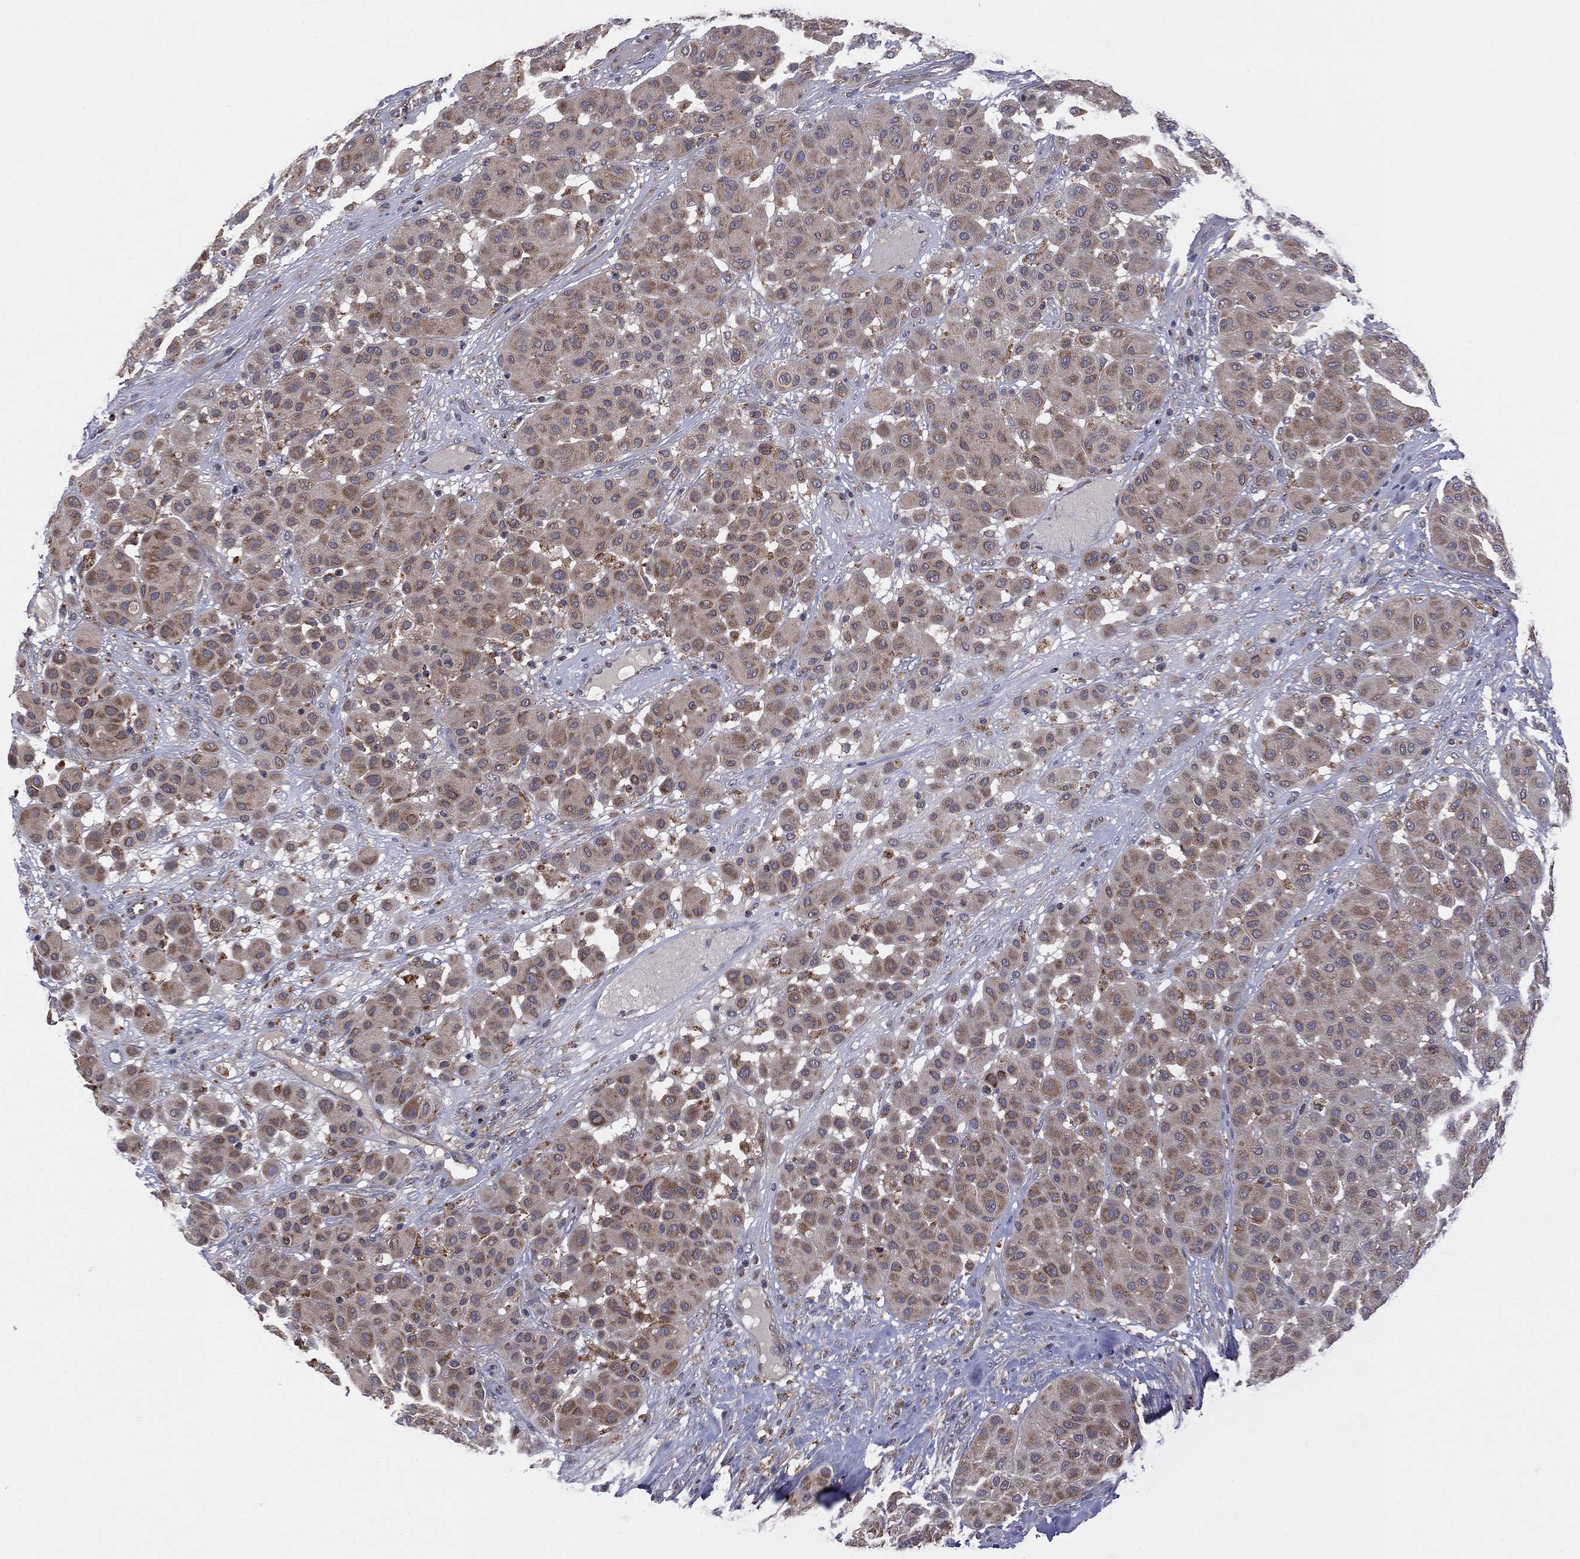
{"staining": {"intensity": "moderate", "quantity": "25%-75%", "location": "cytoplasmic/membranous"}, "tissue": "melanoma", "cell_type": "Tumor cells", "image_type": "cancer", "snomed": [{"axis": "morphology", "description": "Malignant melanoma, Metastatic site"}, {"axis": "topography", "description": "Smooth muscle"}], "caption": "An immunohistochemistry (IHC) photomicrograph of tumor tissue is shown. Protein staining in brown highlights moderate cytoplasmic/membranous positivity in malignant melanoma (metastatic site) within tumor cells.", "gene": "STARD3", "patient": {"sex": "male", "age": 41}}